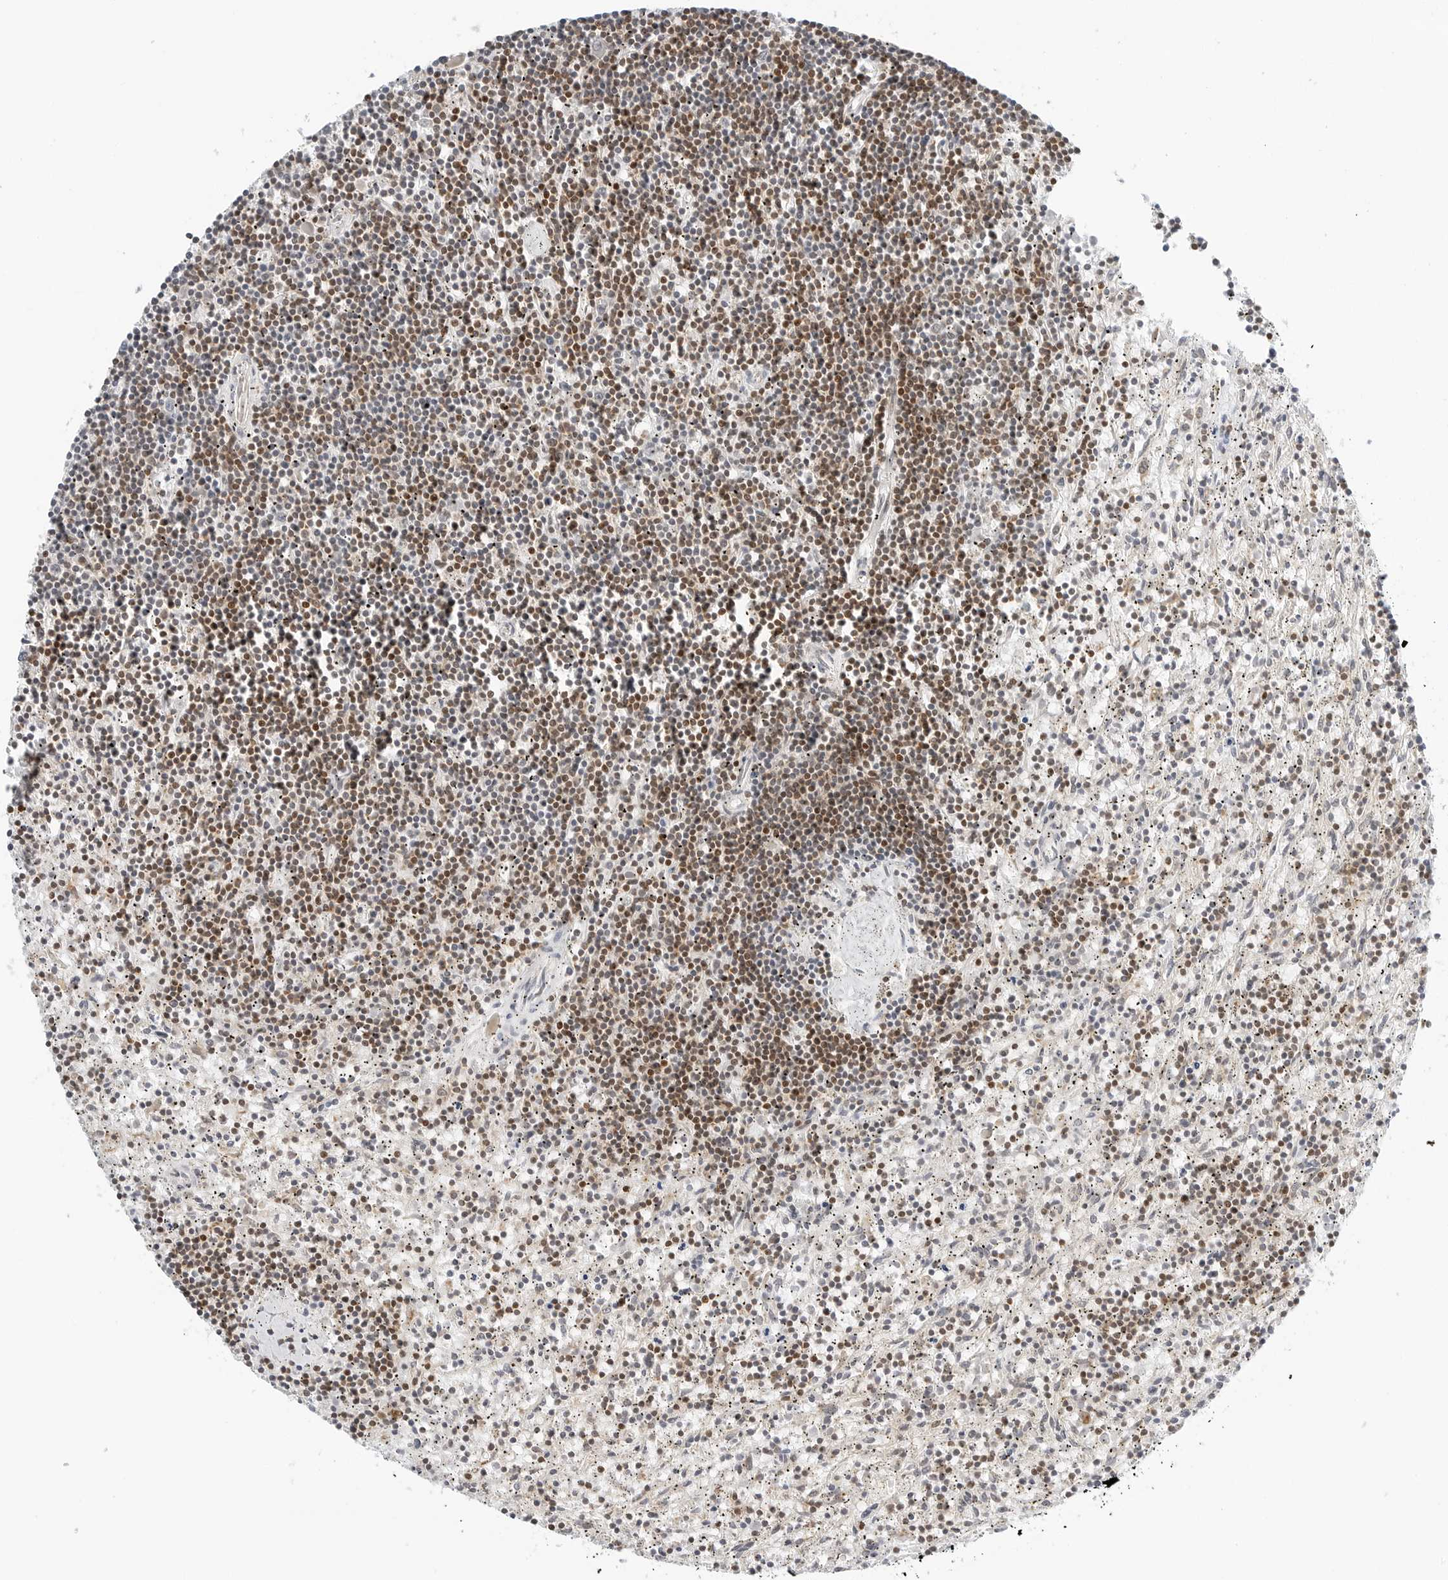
{"staining": {"intensity": "moderate", "quantity": "<25%", "location": "nuclear"}, "tissue": "lymphoma", "cell_type": "Tumor cells", "image_type": "cancer", "snomed": [{"axis": "morphology", "description": "Malignant lymphoma, non-Hodgkin's type, Low grade"}, {"axis": "topography", "description": "Spleen"}], "caption": "Approximately <25% of tumor cells in lymphoma reveal moderate nuclear protein expression as visualized by brown immunohistochemical staining.", "gene": "RIMKLA", "patient": {"sex": "male", "age": 76}}